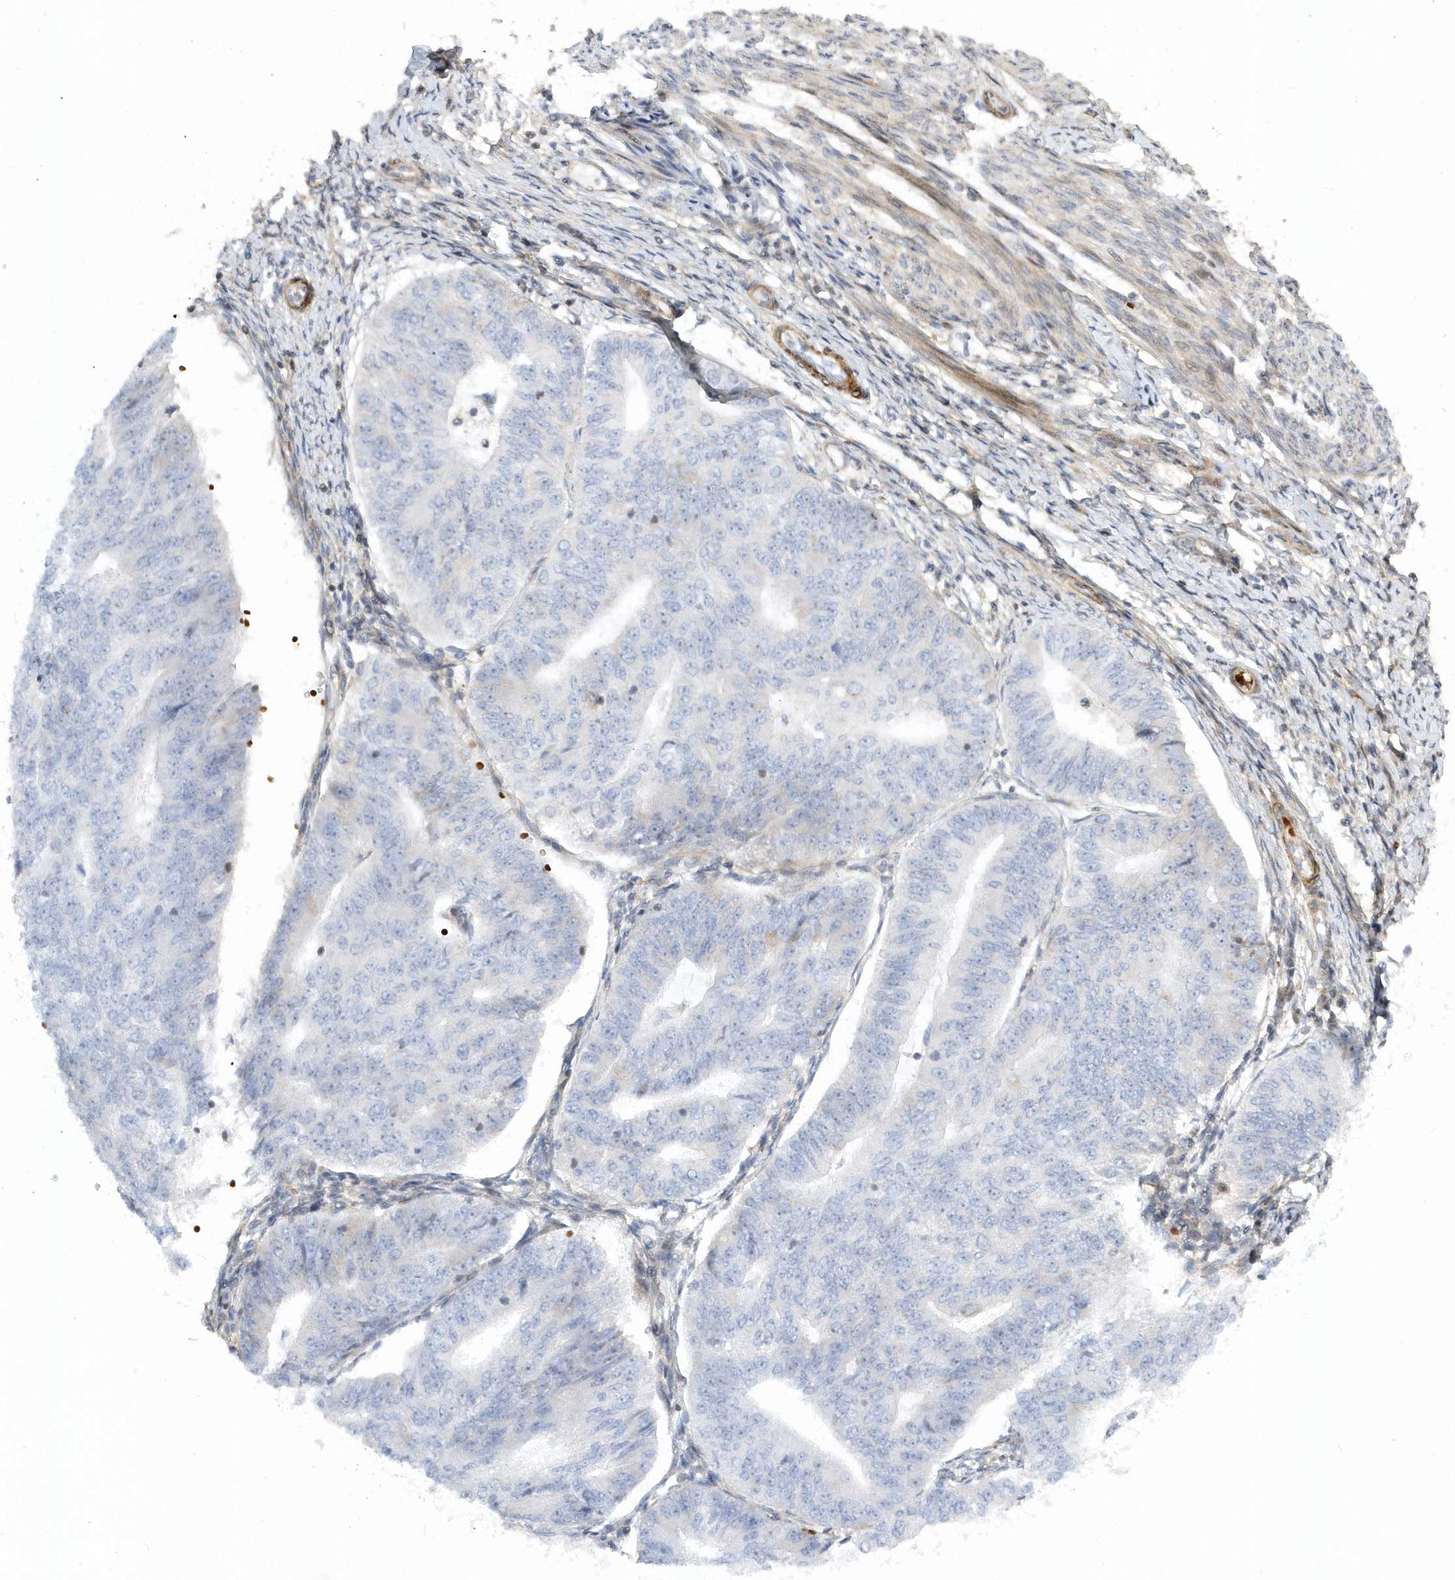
{"staining": {"intensity": "negative", "quantity": "none", "location": "none"}, "tissue": "endometrial cancer", "cell_type": "Tumor cells", "image_type": "cancer", "snomed": [{"axis": "morphology", "description": "Adenocarcinoma, NOS"}, {"axis": "topography", "description": "Endometrium"}], "caption": "Micrograph shows no significant protein expression in tumor cells of endometrial cancer (adenocarcinoma).", "gene": "MAP7D3", "patient": {"sex": "female", "age": 32}}